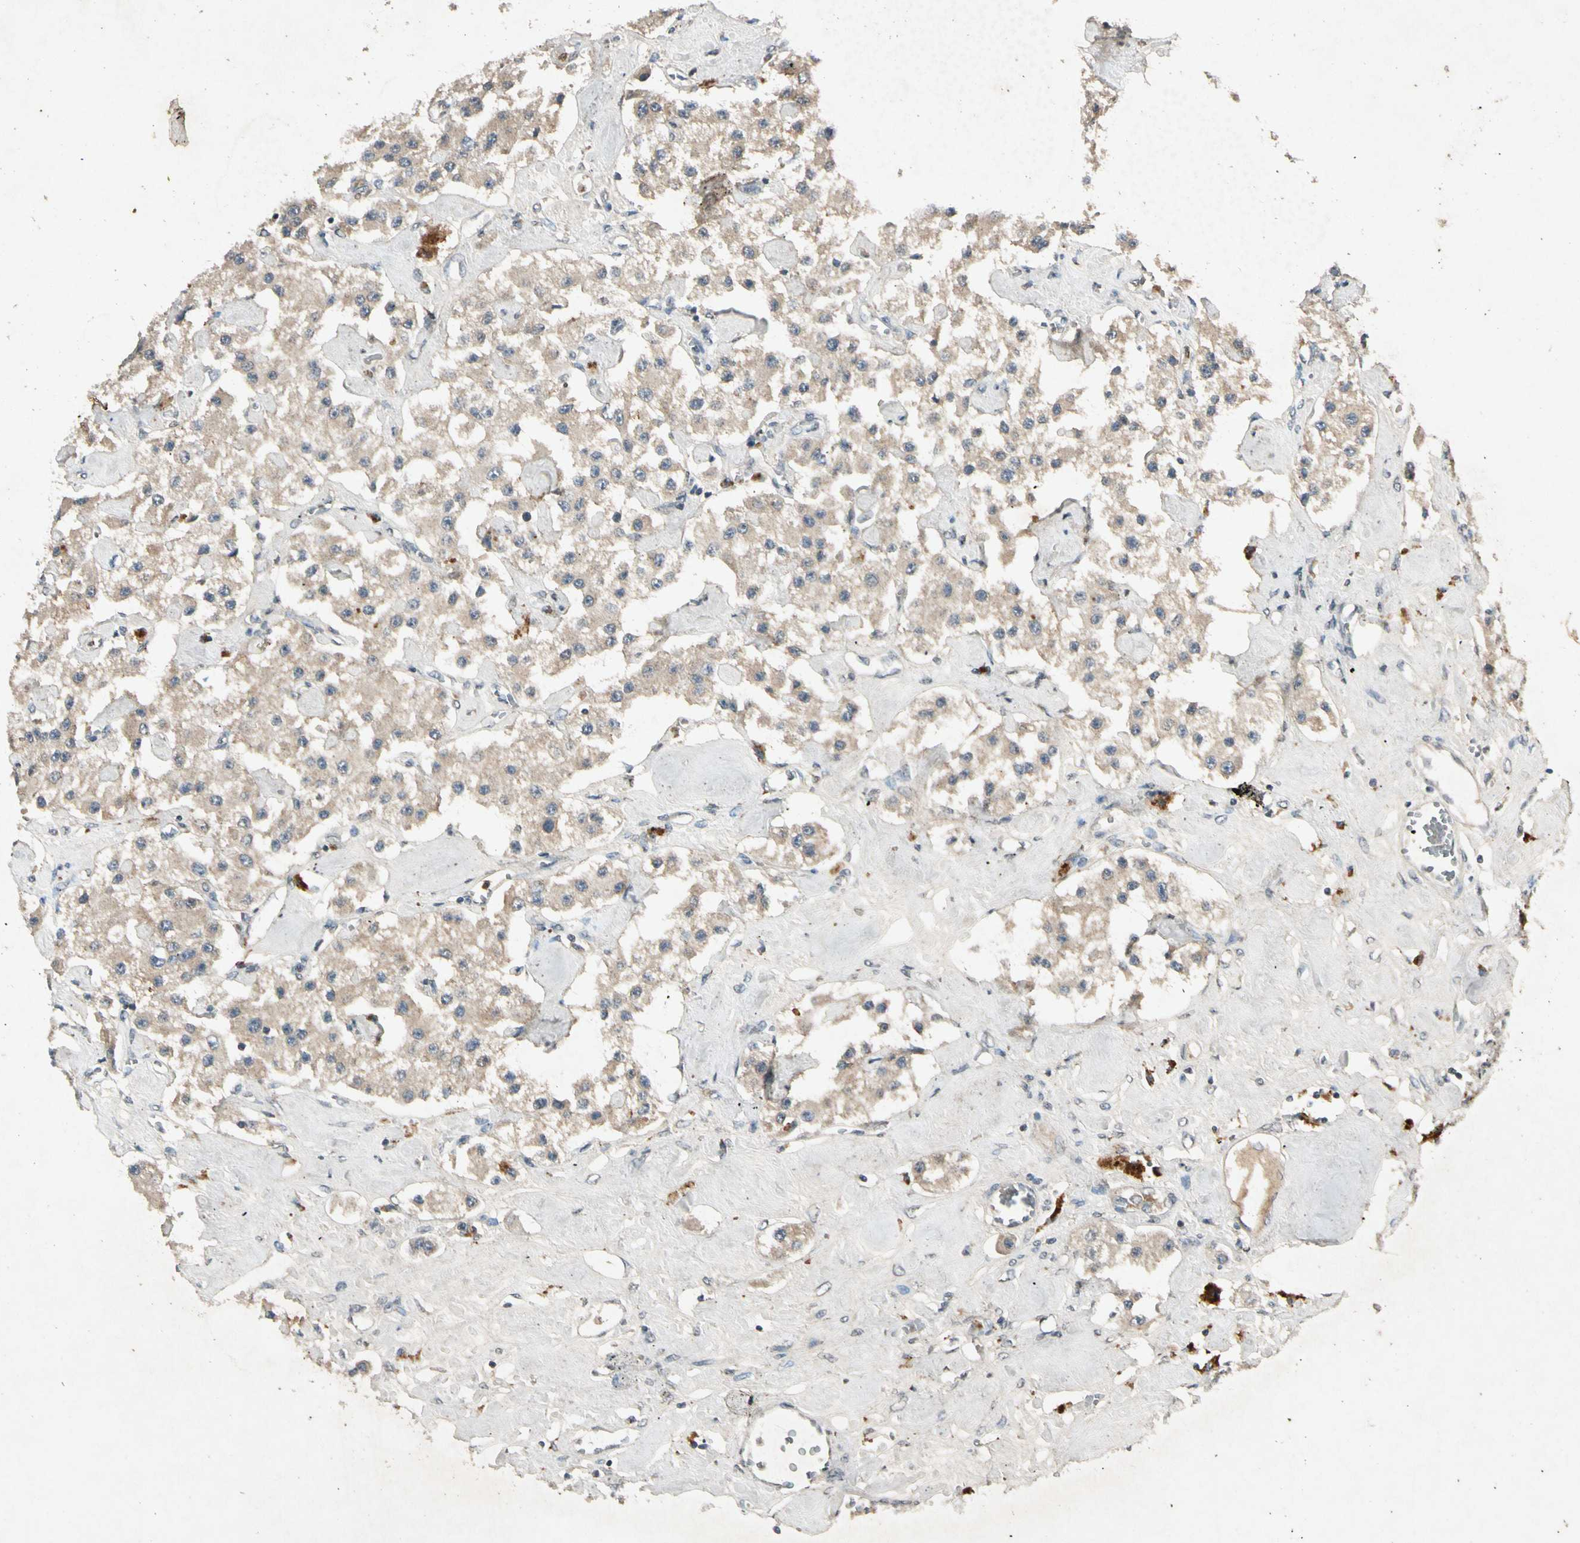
{"staining": {"intensity": "weak", "quantity": ">75%", "location": "cytoplasmic/membranous"}, "tissue": "carcinoid", "cell_type": "Tumor cells", "image_type": "cancer", "snomed": [{"axis": "morphology", "description": "Carcinoid, malignant, NOS"}, {"axis": "topography", "description": "Pancreas"}], "caption": "IHC (DAB (3,3'-diaminobenzidine)) staining of carcinoid reveals weak cytoplasmic/membranous protein staining in approximately >75% of tumor cells.", "gene": "GPLD1", "patient": {"sex": "male", "age": 41}}